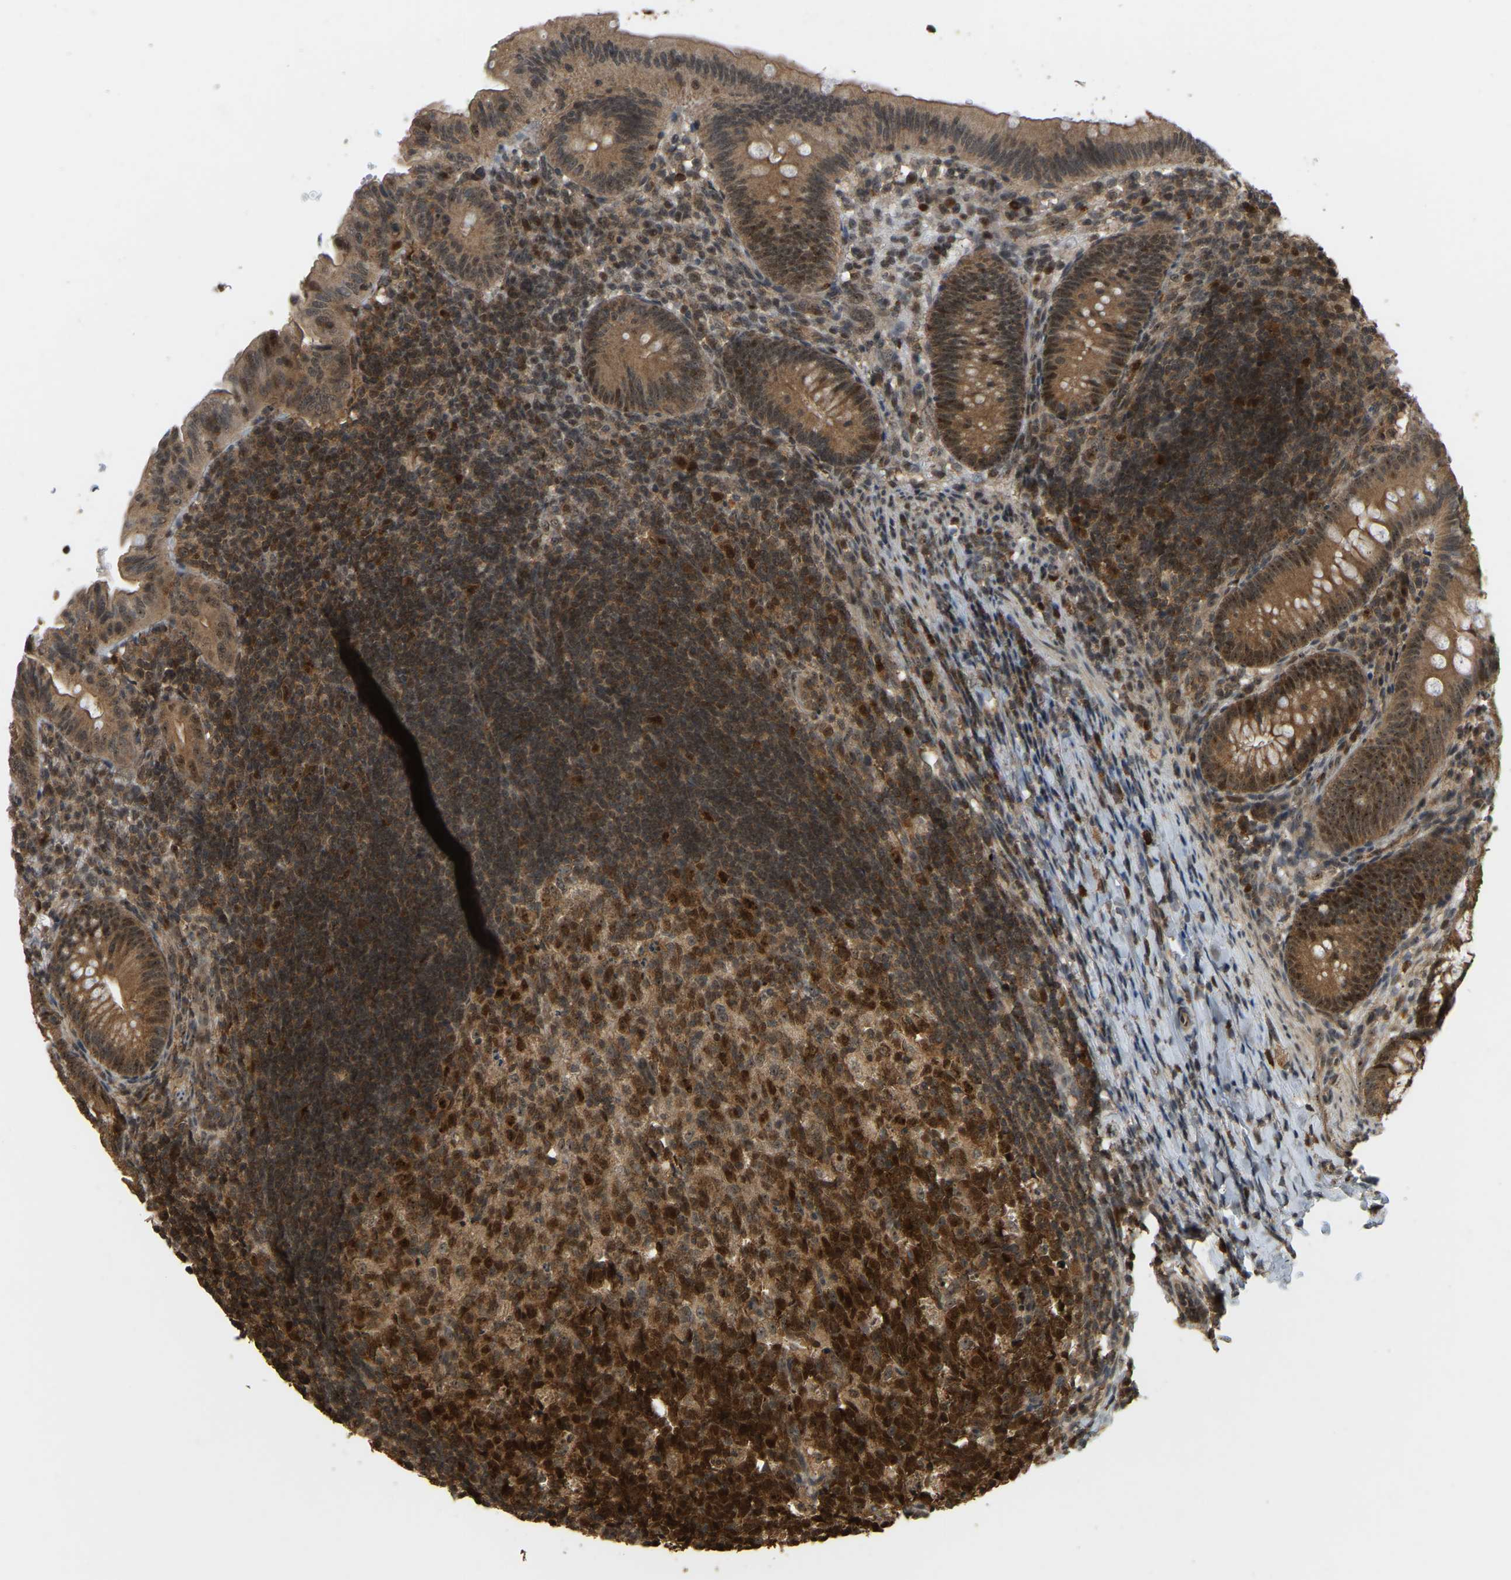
{"staining": {"intensity": "moderate", "quantity": ">75%", "location": "cytoplasmic/membranous,nuclear"}, "tissue": "appendix", "cell_type": "Glandular cells", "image_type": "normal", "snomed": [{"axis": "morphology", "description": "Normal tissue, NOS"}, {"axis": "topography", "description": "Appendix"}], "caption": "Protein expression analysis of normal appendix shows moderate cytoplasmic/membranous,nuclear positivity in approximately >75% of glandular cells.", "gene": "BRF2", "patient": {"sex": "male", "age": 1}}